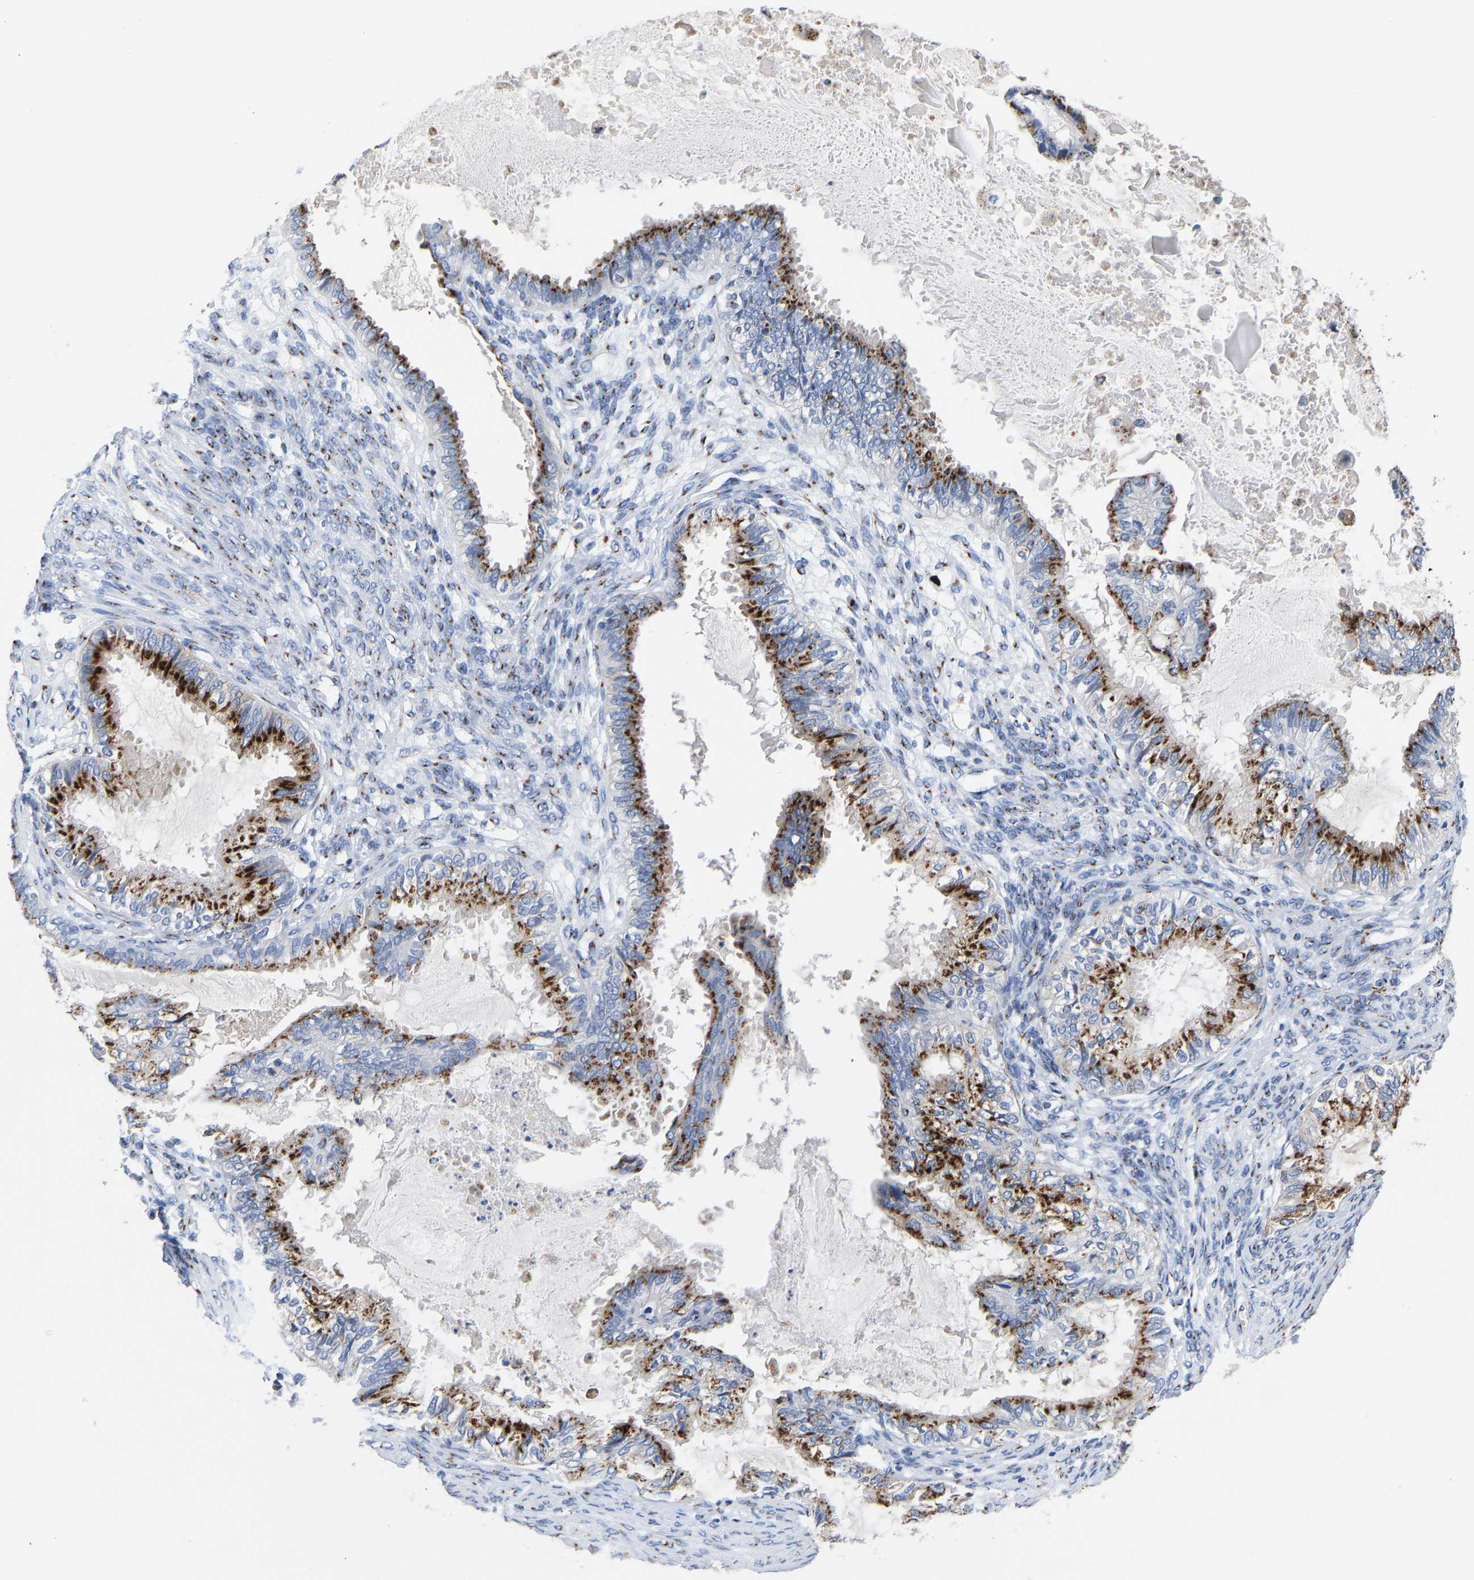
{"staining": {"intensity": "strong", "quantity": ">75%", "location": "cytoplasmic/membranous"}, "tissue": "cervical cancer", "cell_type": "Tumor cells", "image_type": "cancer", "snomed": [{"axis": "morphology", "description": "Normal tissue, NOS"}, {"axis": "morphology", "description": "Adenocarcinoma, NOS"}, {"axis": "topography", "description": "Cervix"}, {"axis": "topography", "description": "Endometrium"}], "caption": "Protein staining displays strong cytoplasmic/membranous positivity in about >75% of tumor cells in cervical adenocarcinoma.", "gene": "TMEM87A", "patient": {"sex": "female", "age": 86}}